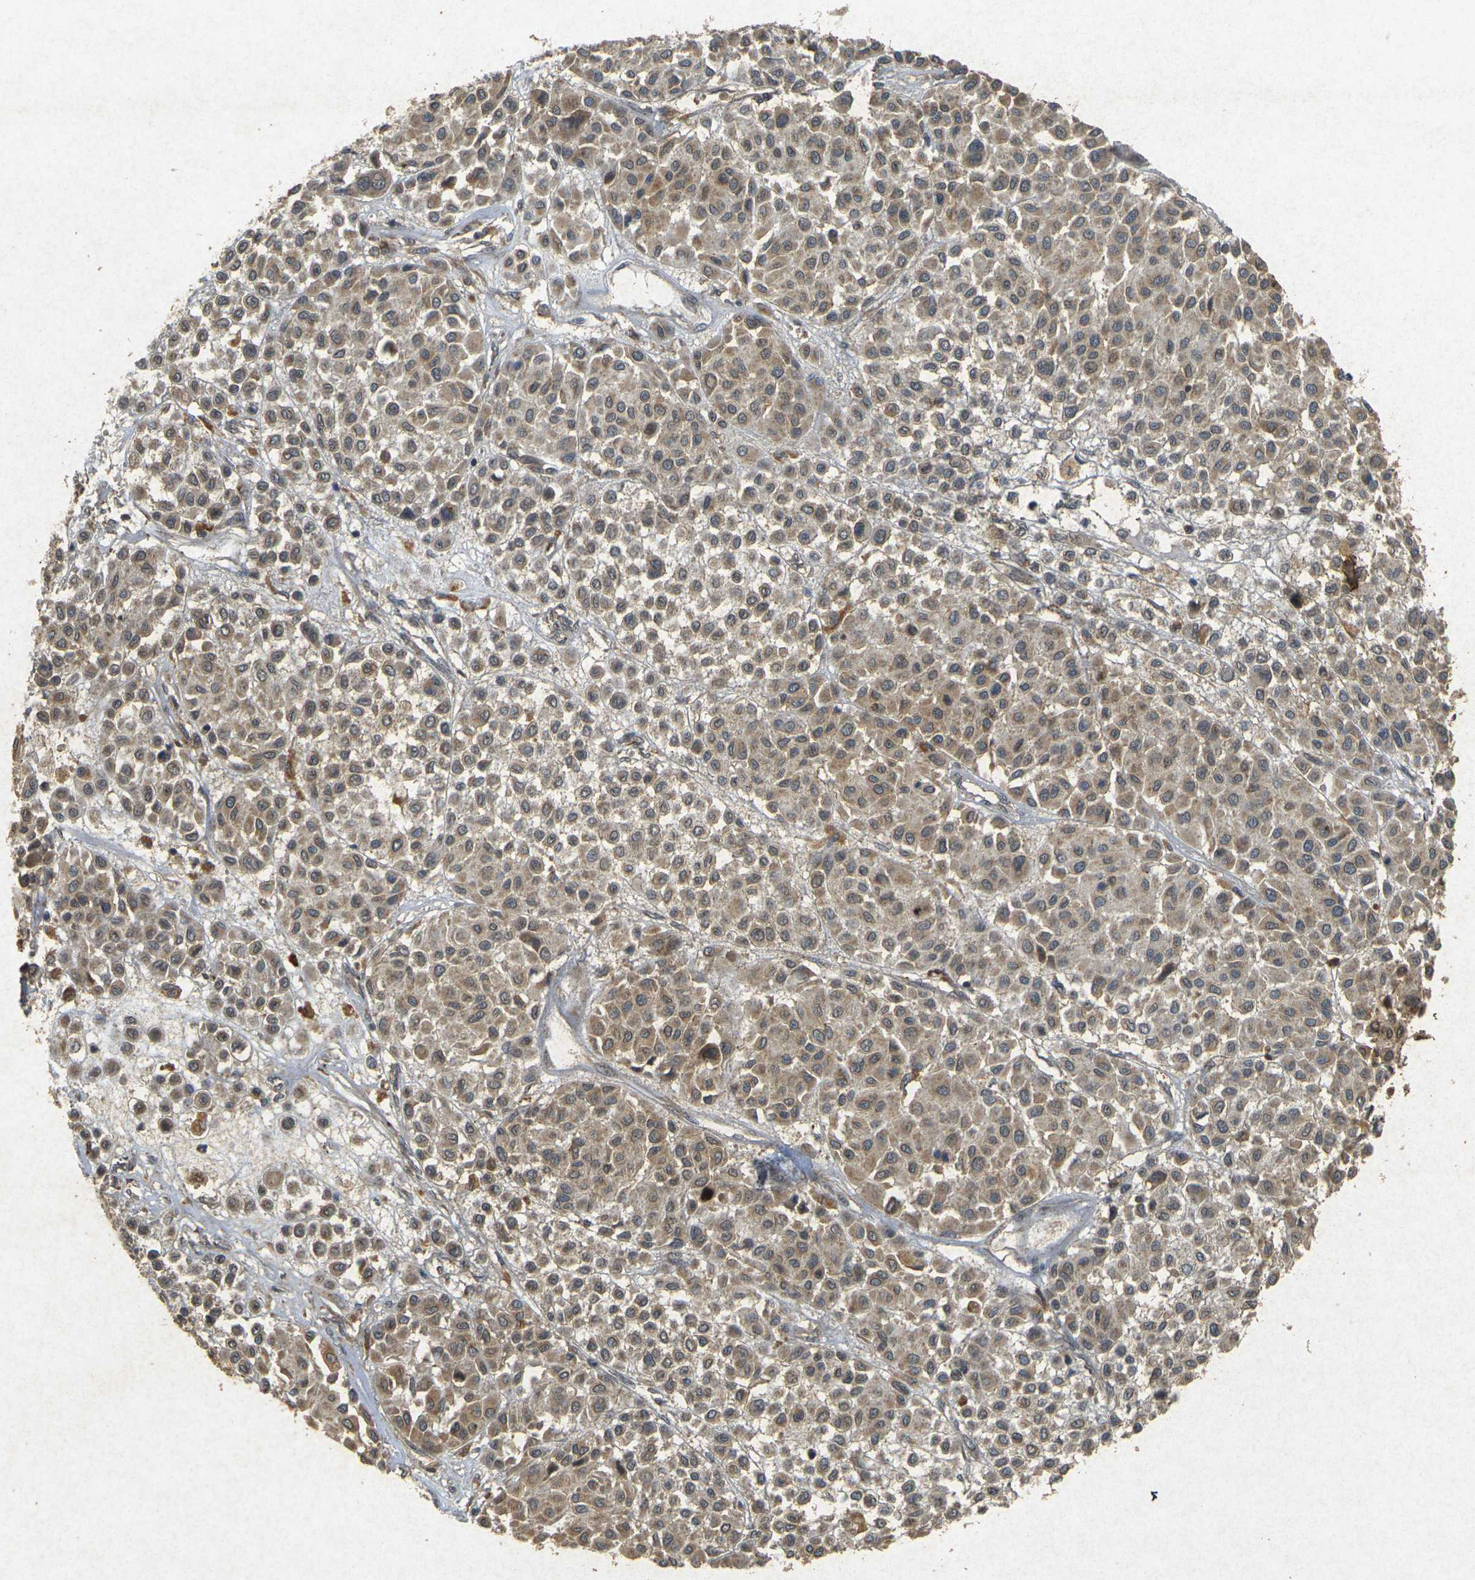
{"staining": {"intensity": "weak", "quantity": ">75%", "location": "cytoplasmic/membranous"}, "tissue": "melanoma", "cell_type": "Tumor cells", "image_type": "cancer", "snomed": [{"axis": "morphology", "description": "Malignant melanoma, Metastatic site"}, {"axis": "topography", "description": "Soft tissue"}], "caption": "Malignant melanoma (metastatic site) stained with a protein marker shows weak staining in tumor cells.", "gene": "ERN1", "patient": {"sex": "male", "age": 41}}